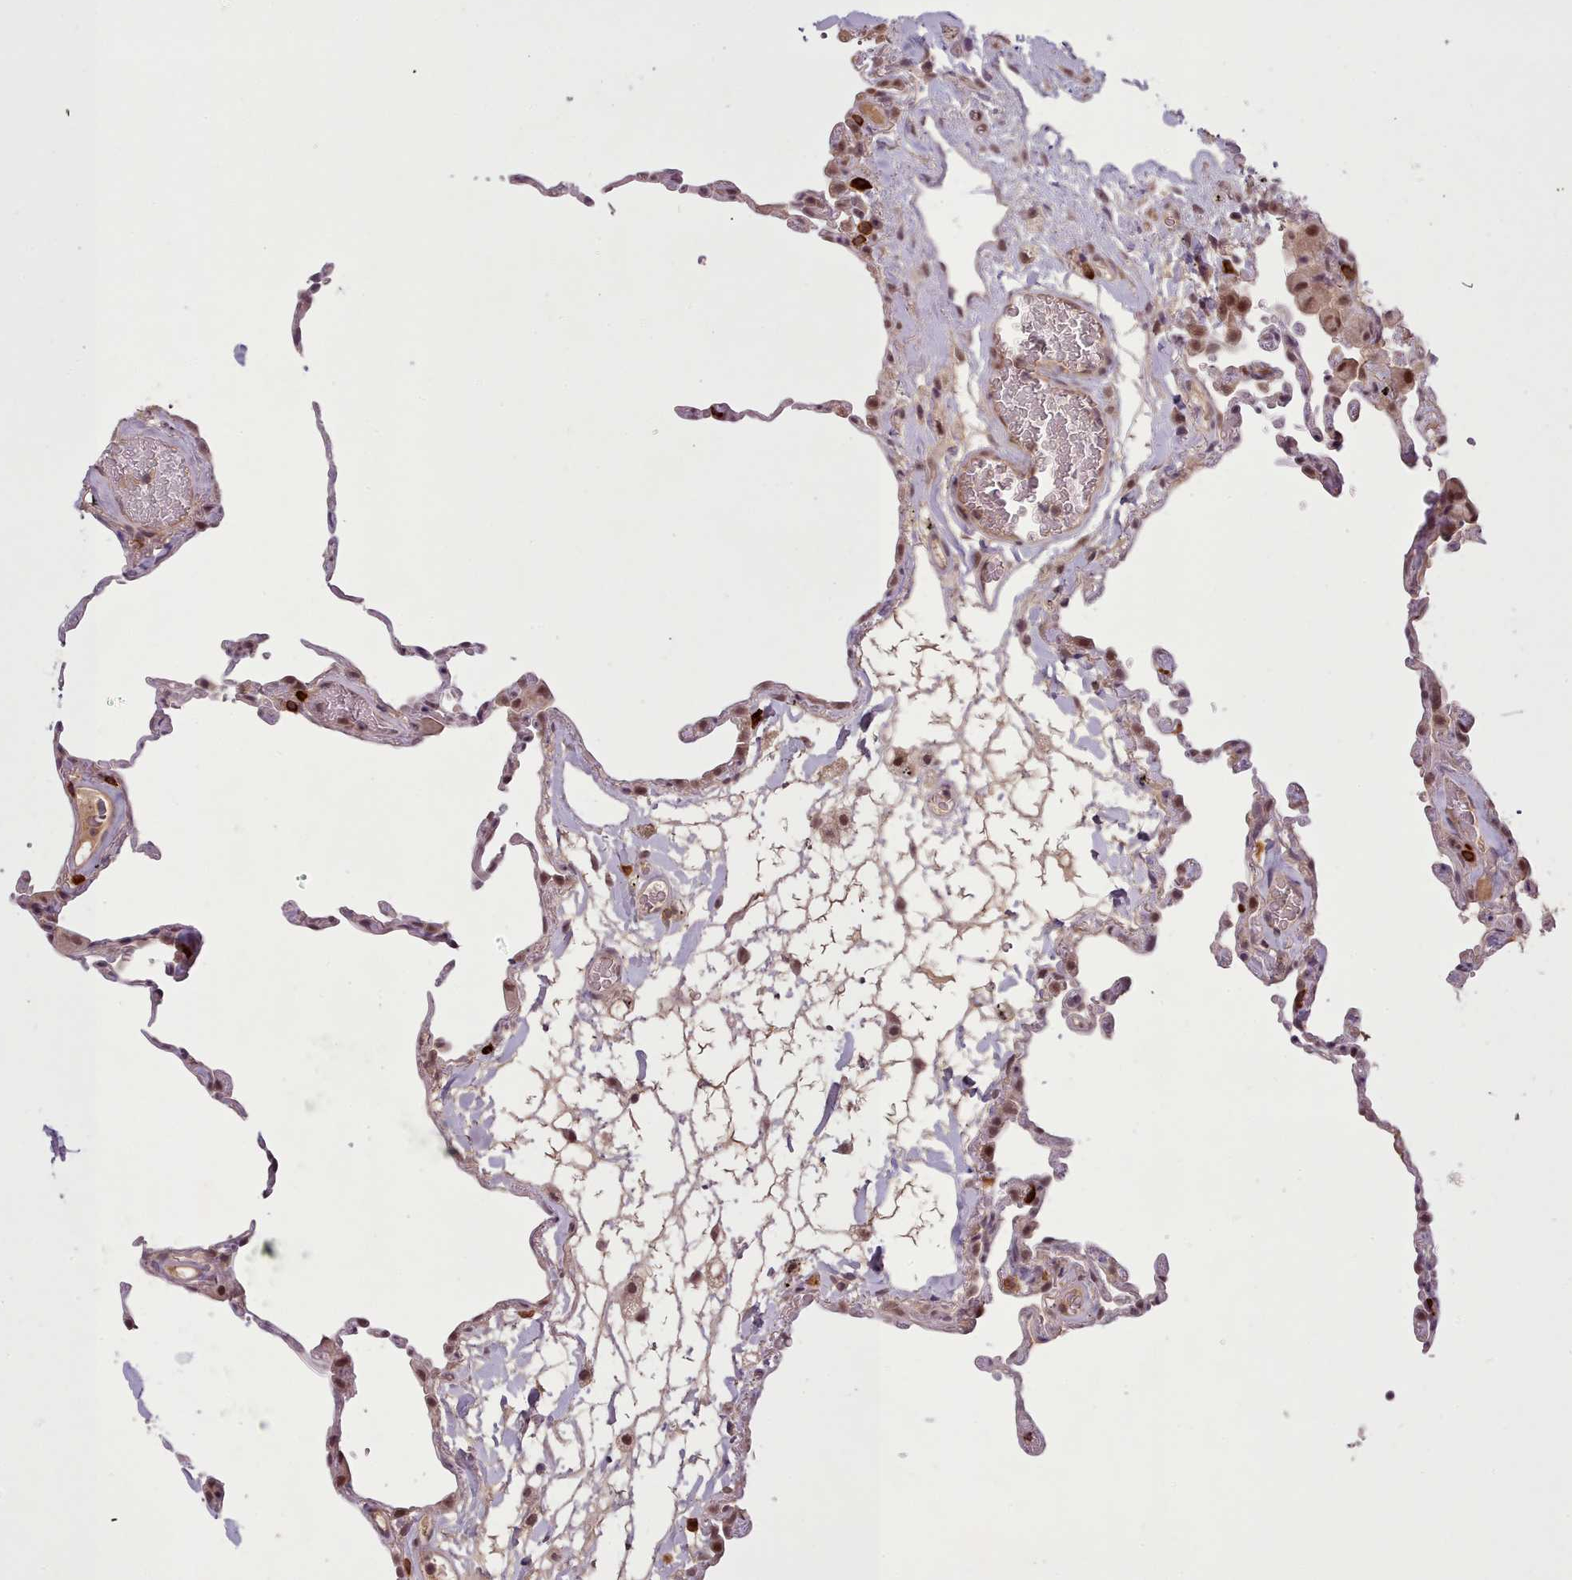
{"staining": {"intensity": "moderate", "quantity": "25%-75%", "location": "nuclear"}, "tissue": "lung", "cell_type": "Alveolar cells", "image_type": "normal", "snomed": [{"axis": "morphology", "description": "Normal tissue, NOS"}, {"axis": "topography", "description": "Lung"}], "caption": "A high-resolution histopathology image shows IHC staining of normal lung, which displays moderate nuclear positivity in about 25%-75% of alveolar cells.", "gene": "CDC6", "patient": {"sex": "female", "age": 57}}